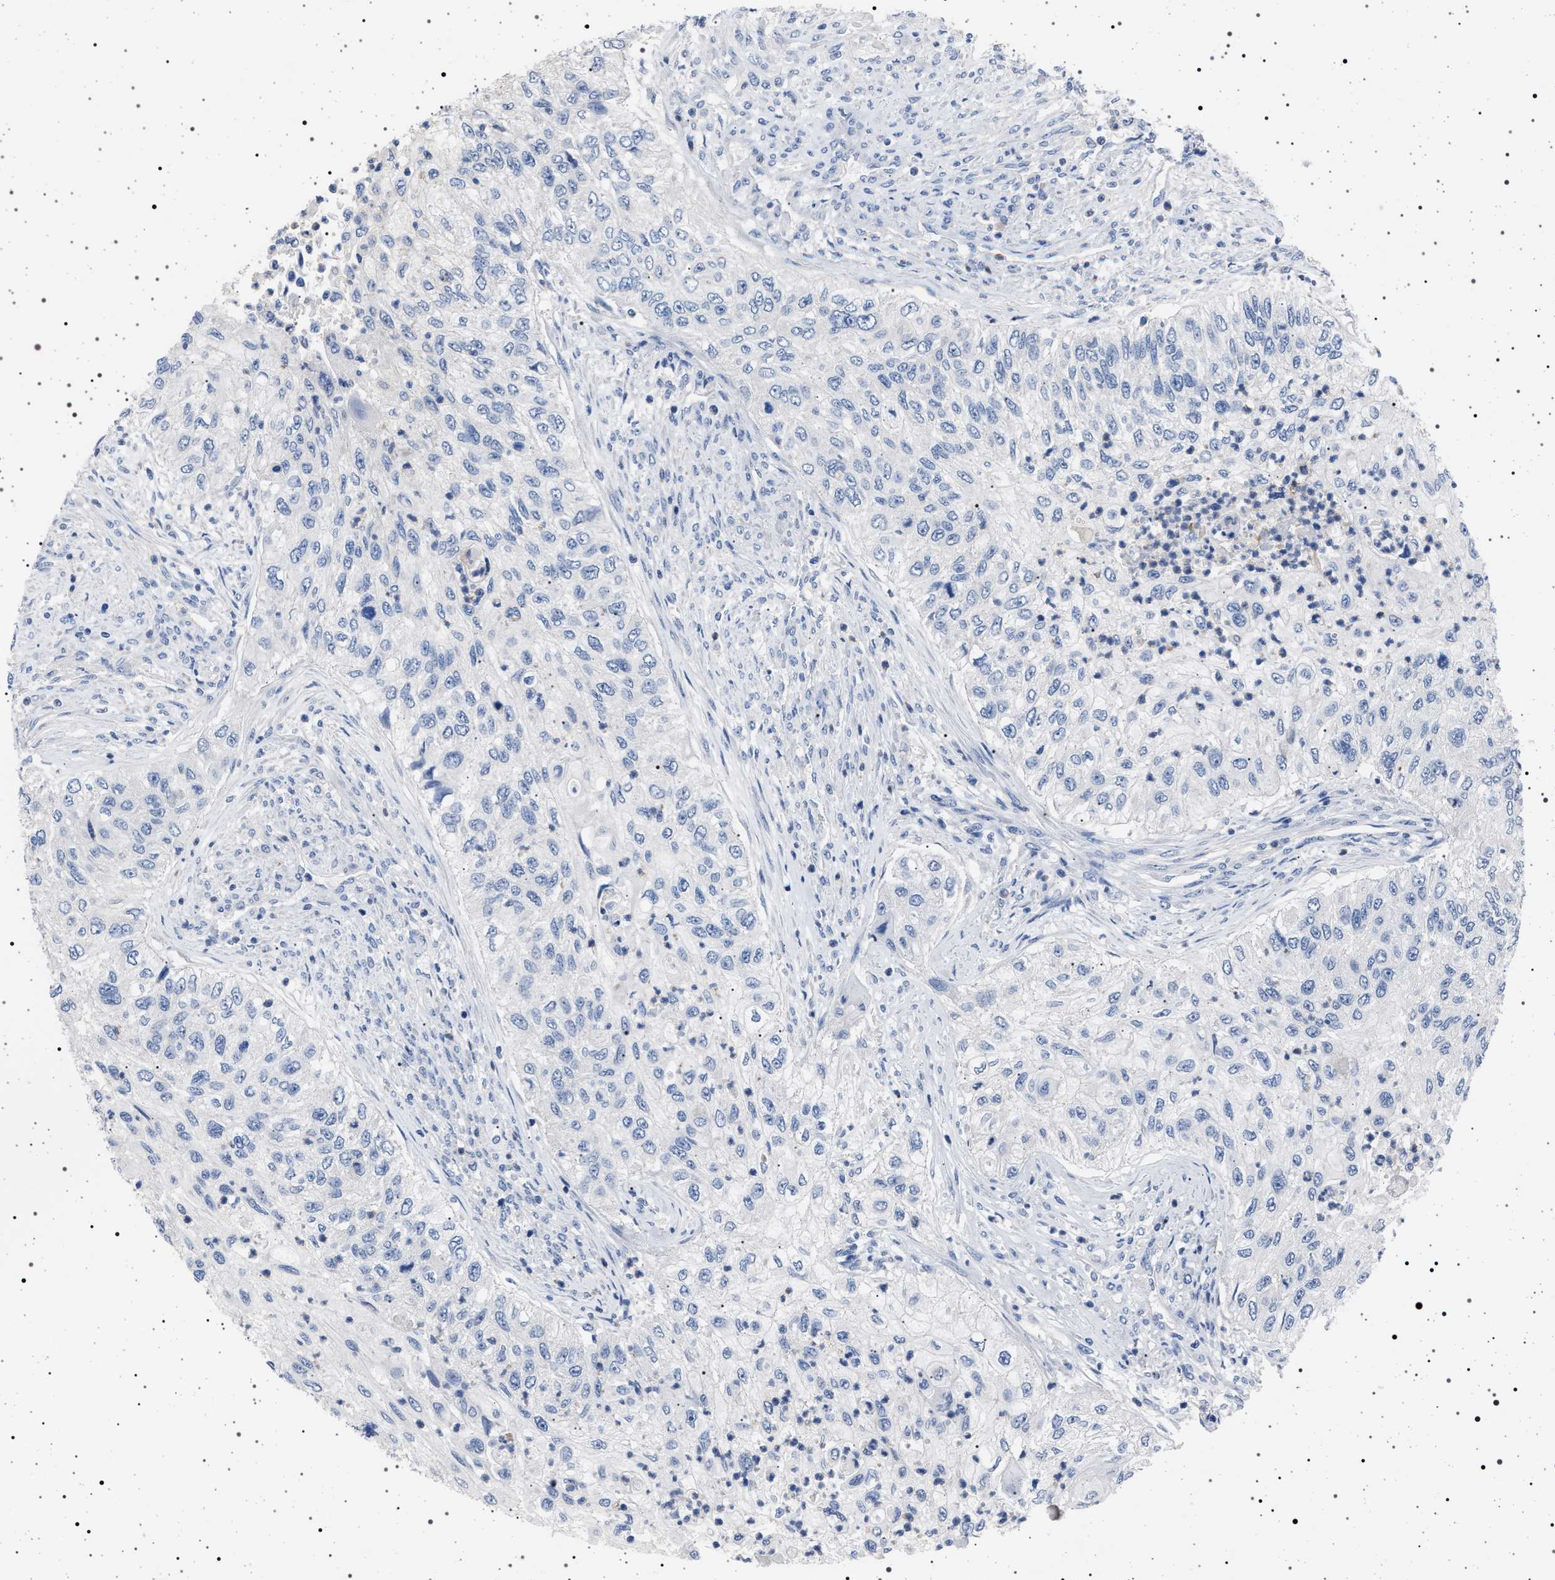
{"staining": {"intensity": "negative", "quantity": "none", "location": "none"}, "tissue": "urothelial cancer", "cell_type": "Tumor cells", "image_type": "cancer", "snomed": [{"axis": "morphology", "description": "Urothelial carcinoma, High grade"}, {"axis": "topography", "description": "Urinary bladder"}], "caption": "IHC image of neoplastic tissue: human urothelial cancer stained with DAB (3,3'-diaminobenzidine) shows no significant protein staining in tumor cells.", "gene": "NAT9", "patient": {"sex": "female", "age": 60}}